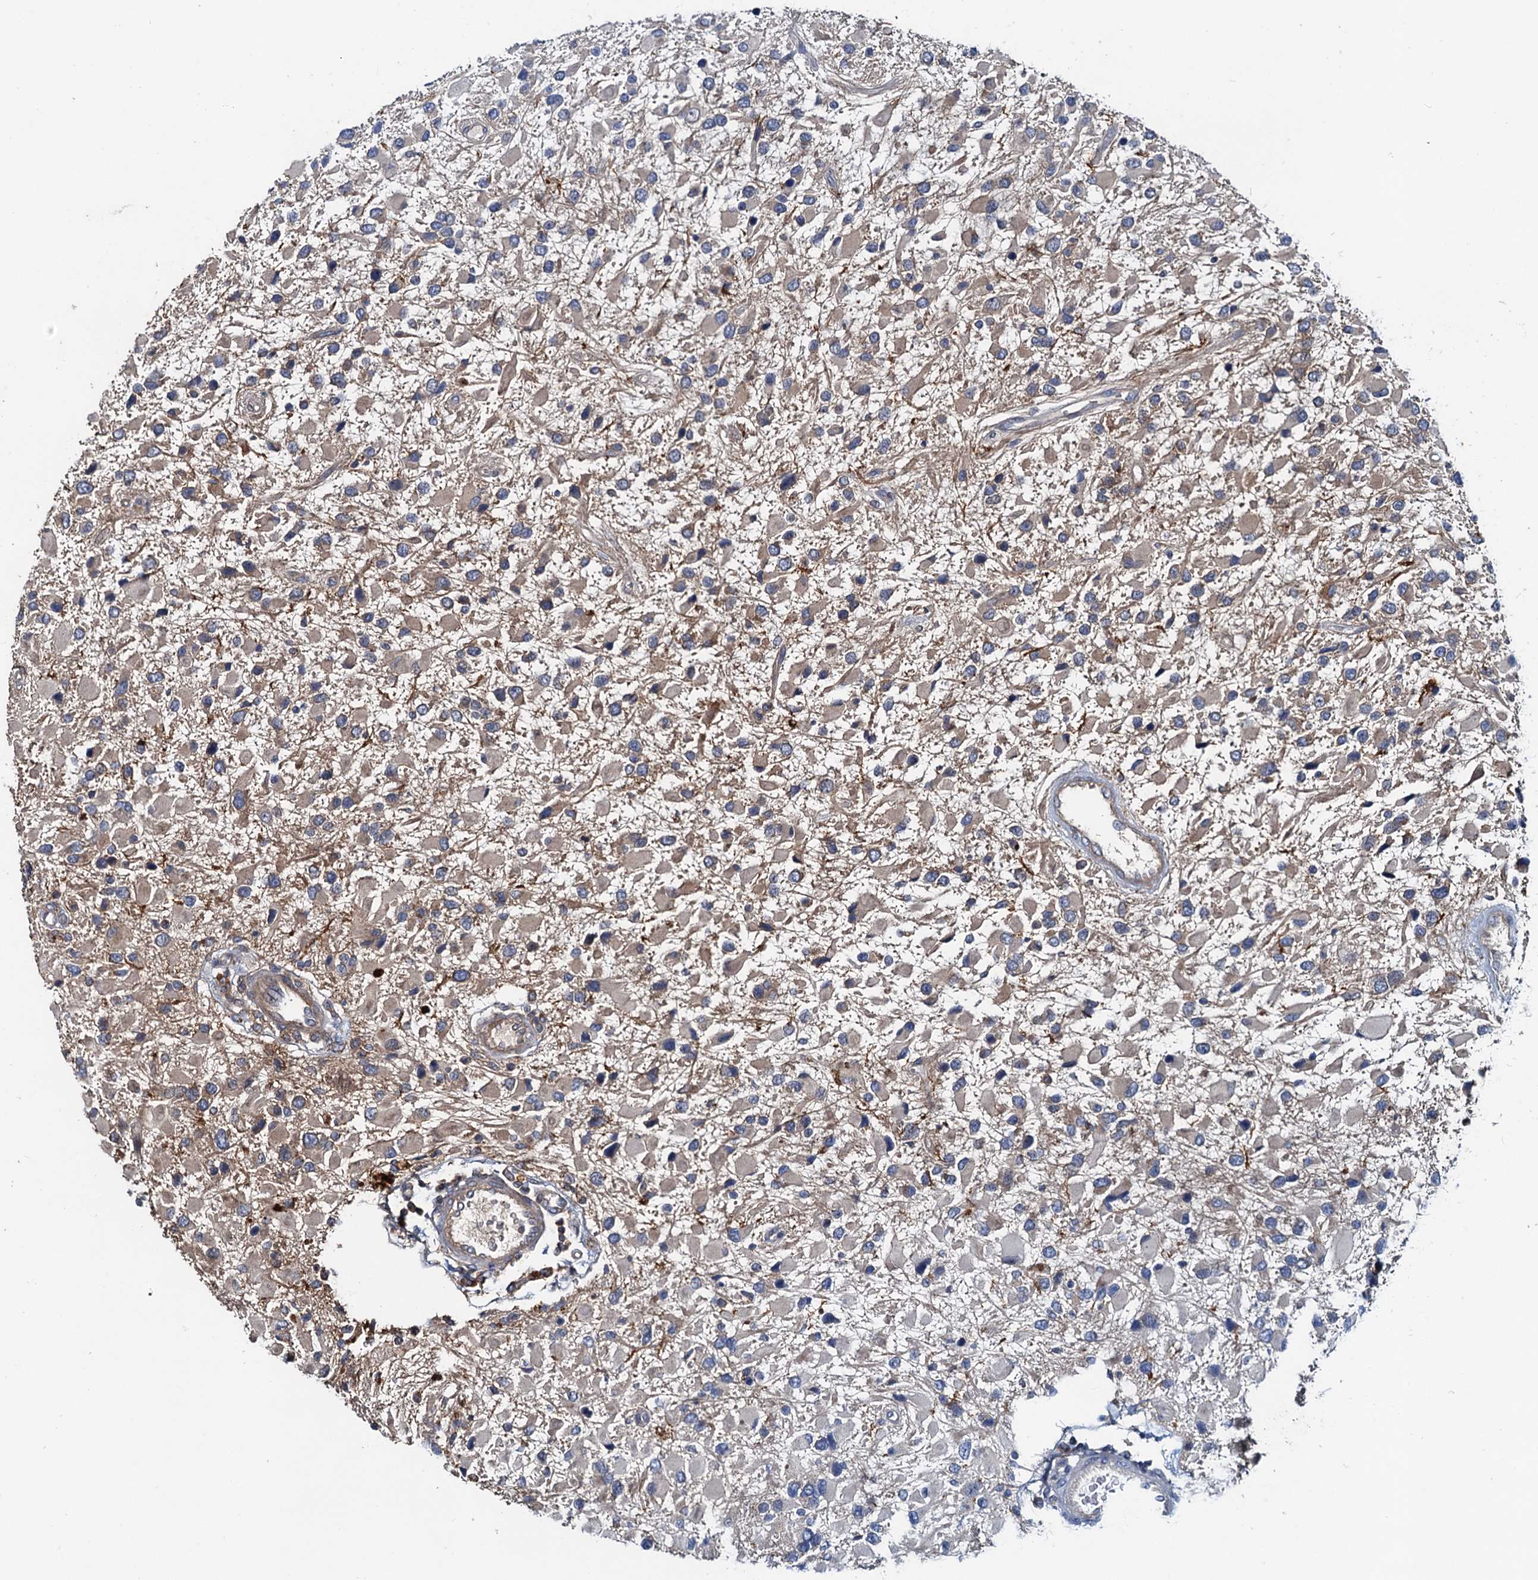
{"staining": {"intensity": "weak", "quantity": "25%-75%", "location": "cytoplasmic/membranous"}, "tissue": "glioma", "cell_type": "Tumor cells", "image_type": "cancer", "snomed": [{"axis": "morphology", "description": "Glioma, malignant, High grade"}, {"axis": "topography", "description": "Brain"}], "caption": "Brown immunohistochemical staining in glioma displays weak cytoplasmic/membranous positivity in approximately 25%-75% of tumor cells.", "gene": "EFL1", "patient": {"sex": "male", "age": 53}}